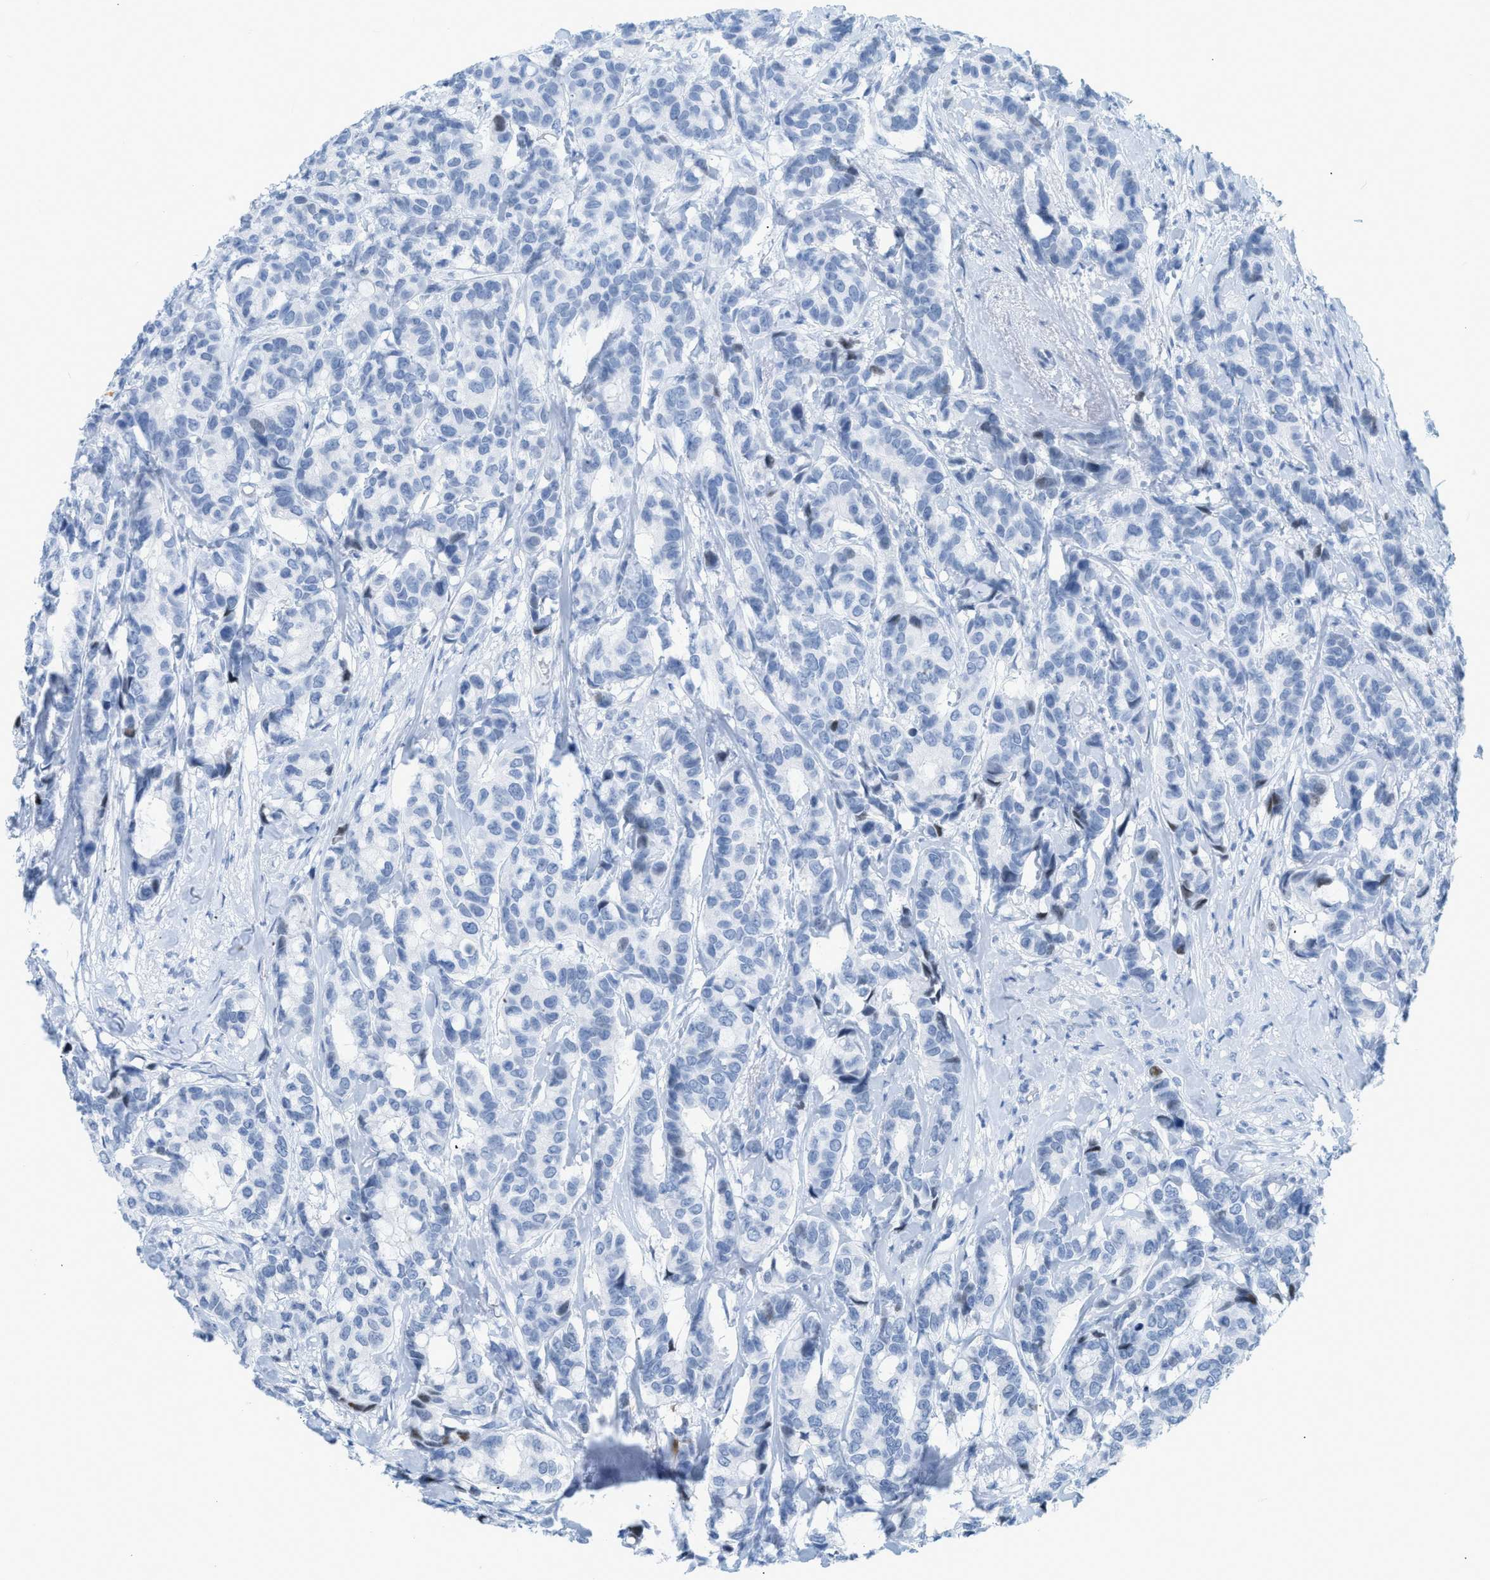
{"staining": {"intensity": "negative", "quantity": "none", "location": "none"}, "tissue": "breast cancer", "cell_type": "Tumor cells", "image_type": "cancer", "snomed": [{"axis": "morphology", "description": "Duct carcinoma"}, {"axis": "topography", "description": "Breast"}], "caption": "Tumor cells show no significant positivity in breast cancer (invasive ductal carcinoma).", "gene": "DES", "patient": {"sex": "female", "age": 87}}